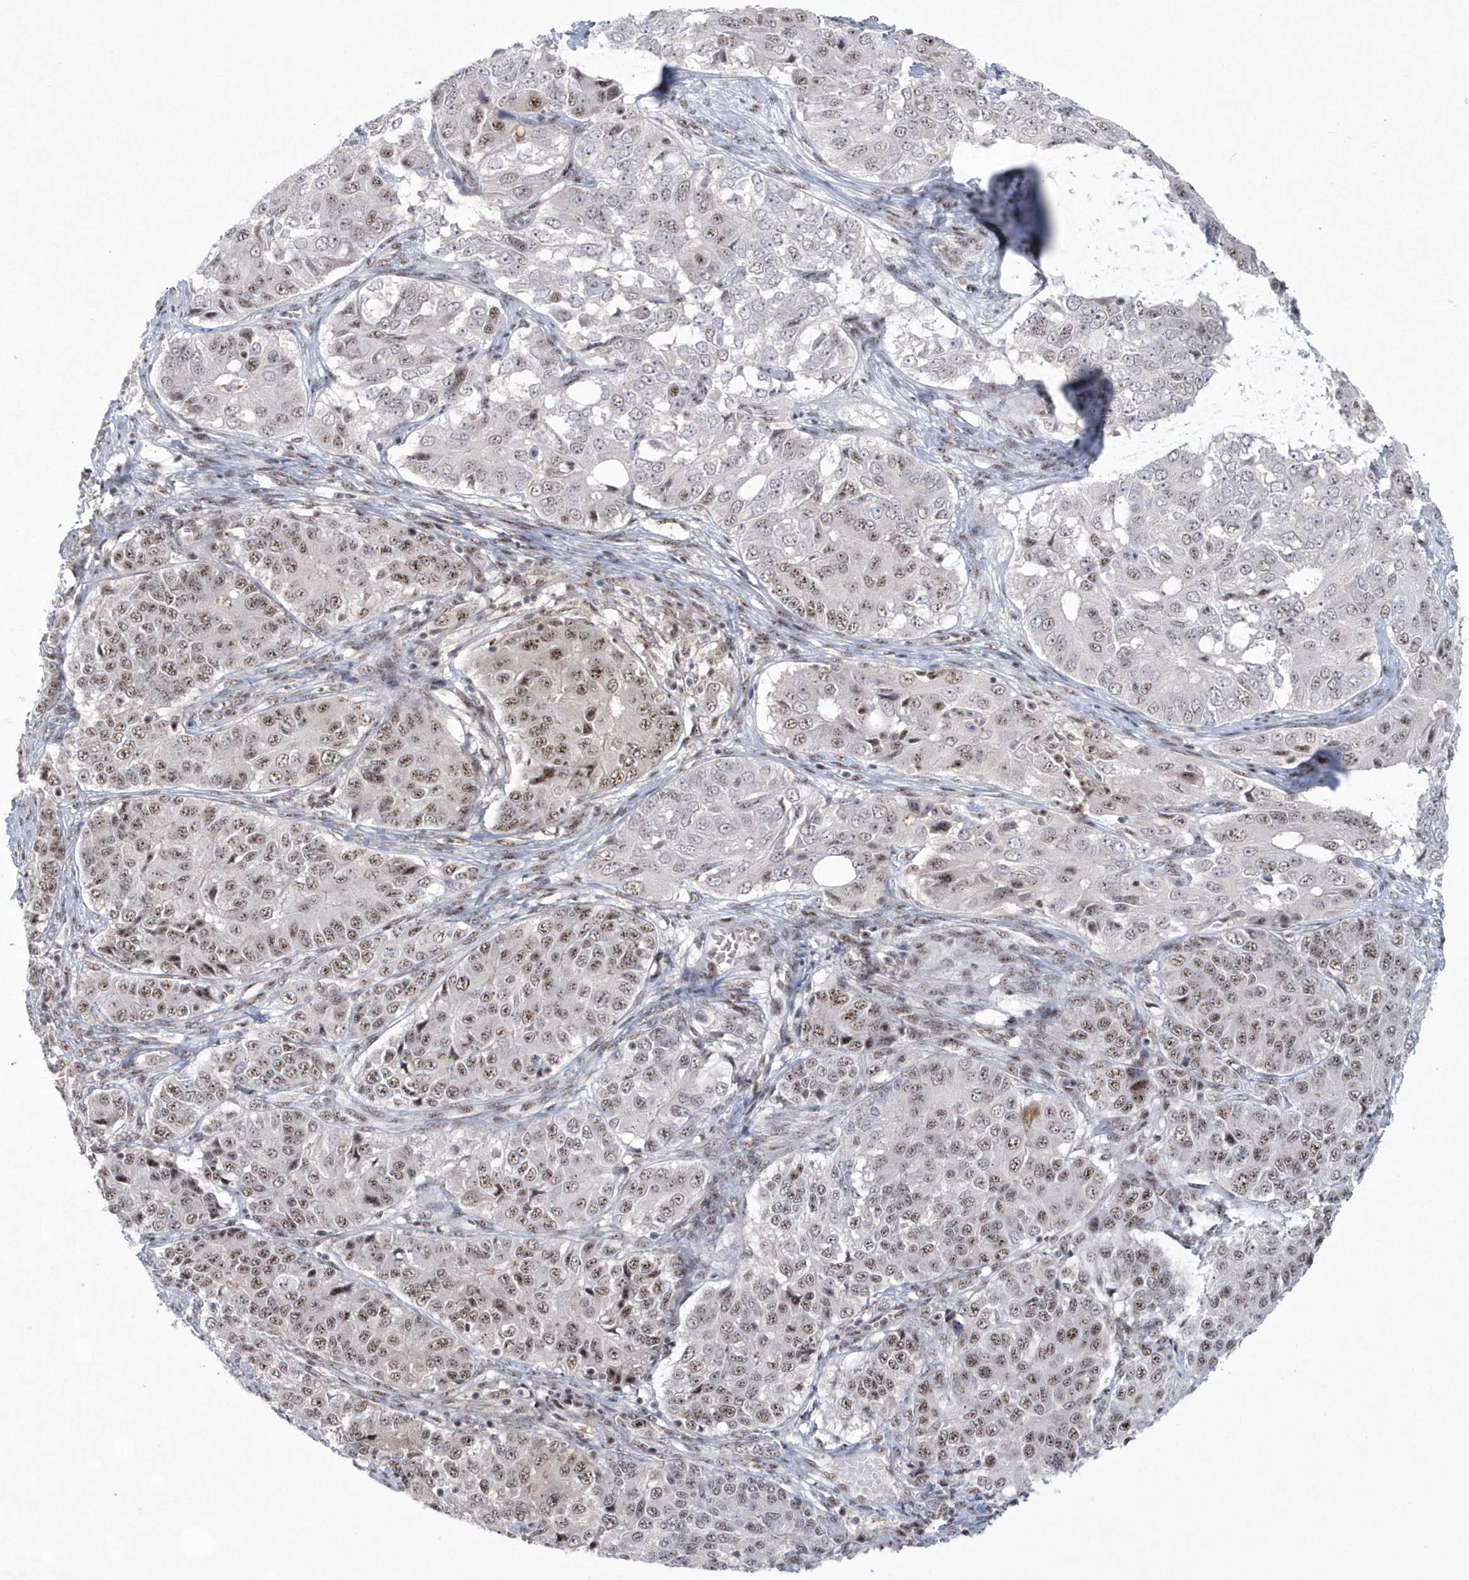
{"staining": {"intensity": "moderate", "quantity": "25%-75%", "location": "nuclear"}, "tissue": "ovarian cancer", "cell_type": "Tumor cells", "image_type": "cancer", "snomed": [{"axis": "morphology", "description": "Carcinoma, endometroid"}, {"axis": "topography", "description": "Ovary"}], "caption": "This image reveals immunohistochemistry staining of human ovarian cancer, with medium moderate nuclear expression in about 25%-75% of tumor cells.", "gene": "KDM6B", "patient": {"sex": "female", "age": 51}}